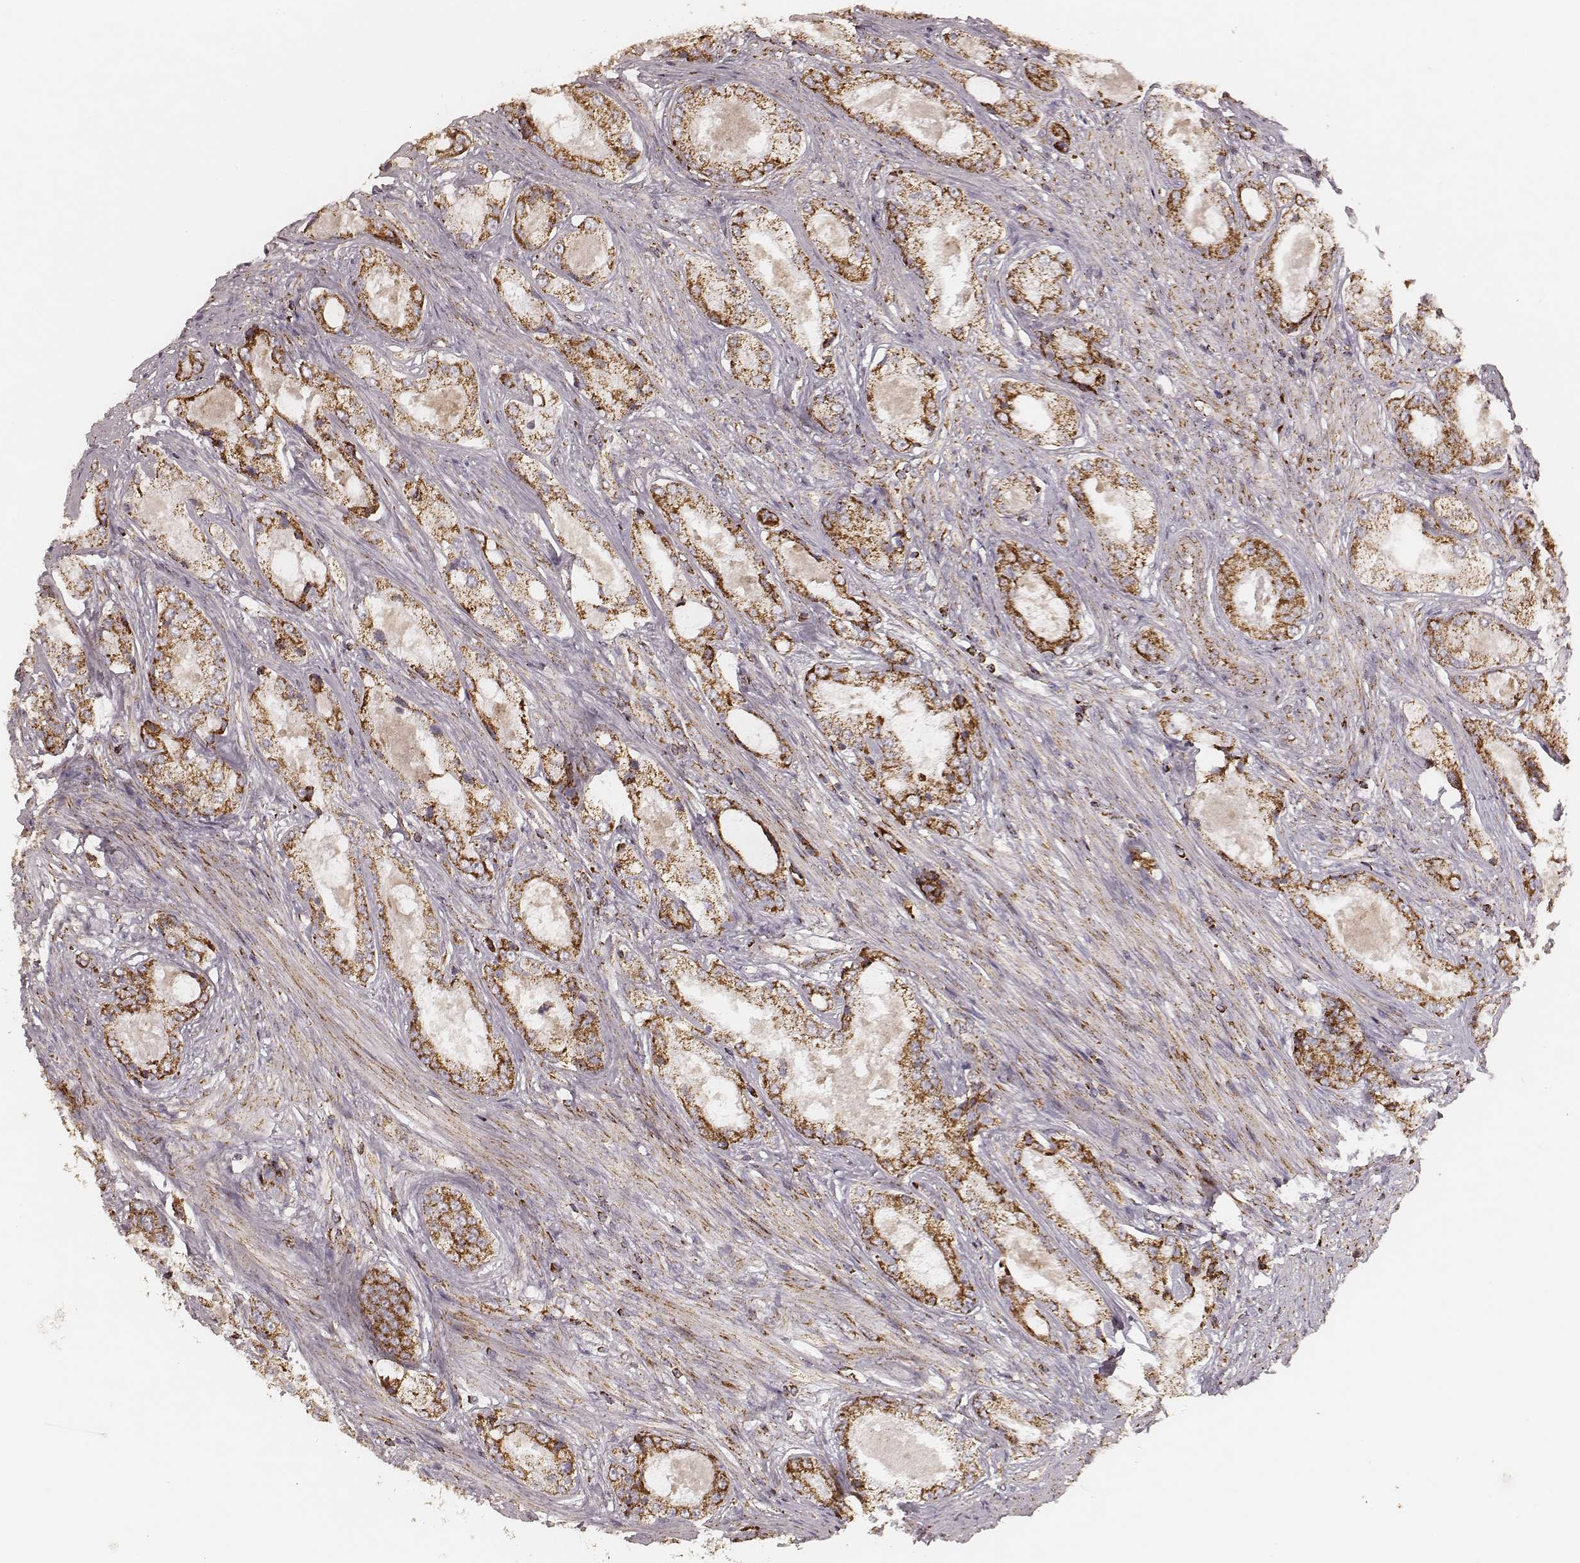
{"staining": {"intensity": "strong", "quantity": ">75%", "location": "nuclear"}, "tissue": "prostate cancer", "cell_type": "Tumor cells", "image_type": "cancer", "snomed": [{"axis": "morphology", "description": "Adenocarcinoma, Low grade"}, {"axis": "topography", "description": "Prostate"}], "caption": "This micrograph shows immunohistochemistry (IHC) staining of prostate adenocarcinoma (low-grade), with high strong nuclear positivity in about >75% of tumor cells.", "gene": "CS", "patient": {"sex": "male", "age": 68}}